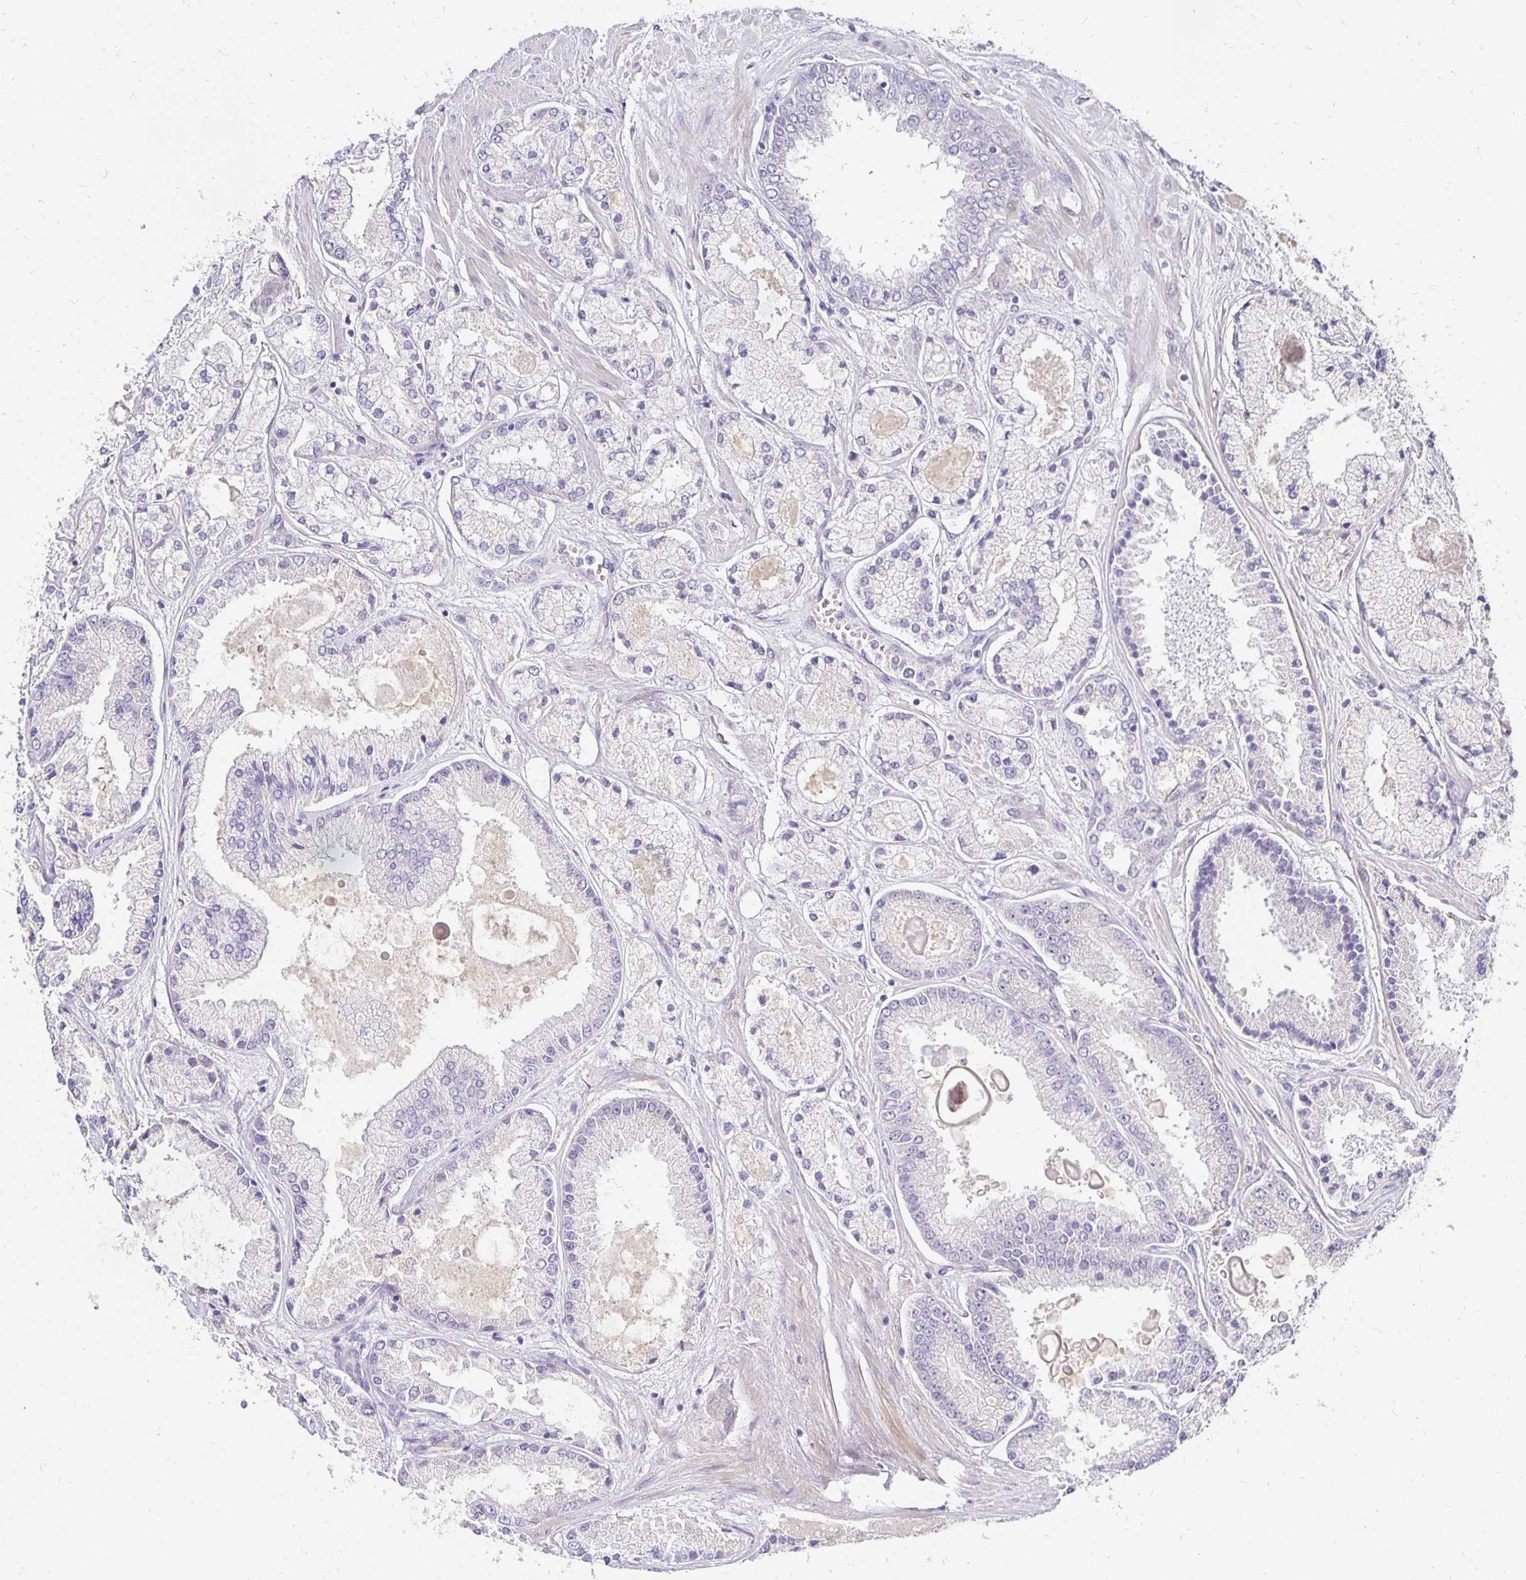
{"staining": {"intensity": "negative", "quantity": "none", "location": "none"}, "tissue": "prostate cancer", "cell_type": "Tumor cells", "image_type": "cancer", "snomed": [{"axis": "morphology", "description": "Adenocarcinoma, High grade"}, {"axis": "topography", "description": "Prostate"}], "caption": "The image reveals no significant expression in tumor cells of prostate cancer. (Stains: DAB IHC with hematoxylin counter stain, Microscopy: brightfield microscopy at high magnification).", "gene": "PLOD1", "patient": {"sex": "male", "age": 67}}